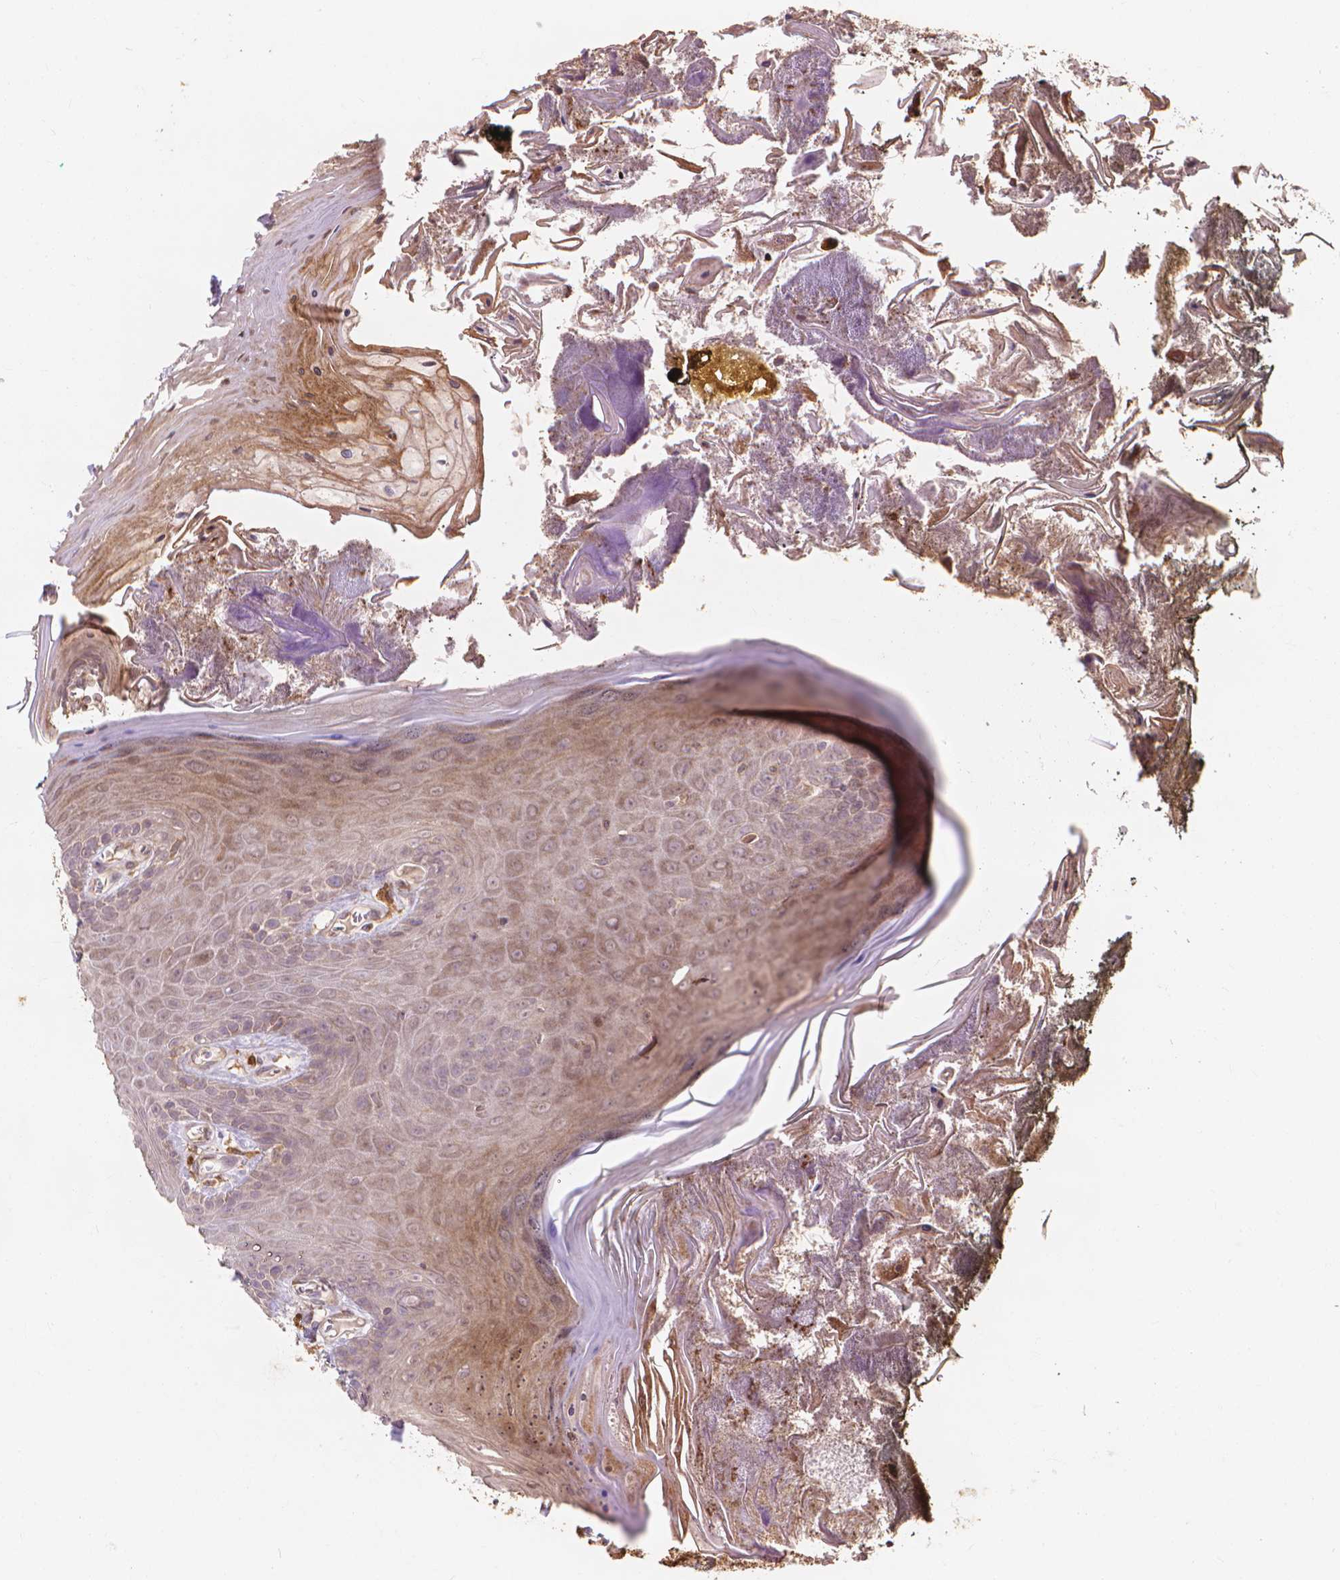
{"staining": {"intensity": "moderate", "quantity": ">75%", "location": "cytoplasmic/membranous"}, "tissue": "oral mucosa", "cell_type": "Squamous epithelial cells", "image_type": "normal", "snomed": [{"axis": "morphology", "description": "Normal tissue, NOS"}, {"axis": "topography", "description": "Oral tissue"}], "caption": "Oral mucosa stained with DAB (3,3'-diaminobenzidine) IHC shows medium levels of moderate cytoplasmic/membranous staining in approximately >75% of squamous epithelial cells. (DAB (3,3'-diaminobenzidine) IHC, brown staining for protein, blue staining for nuclei).", "gene": "TAB2", "patient": {"sex": "male", "age": 9}}